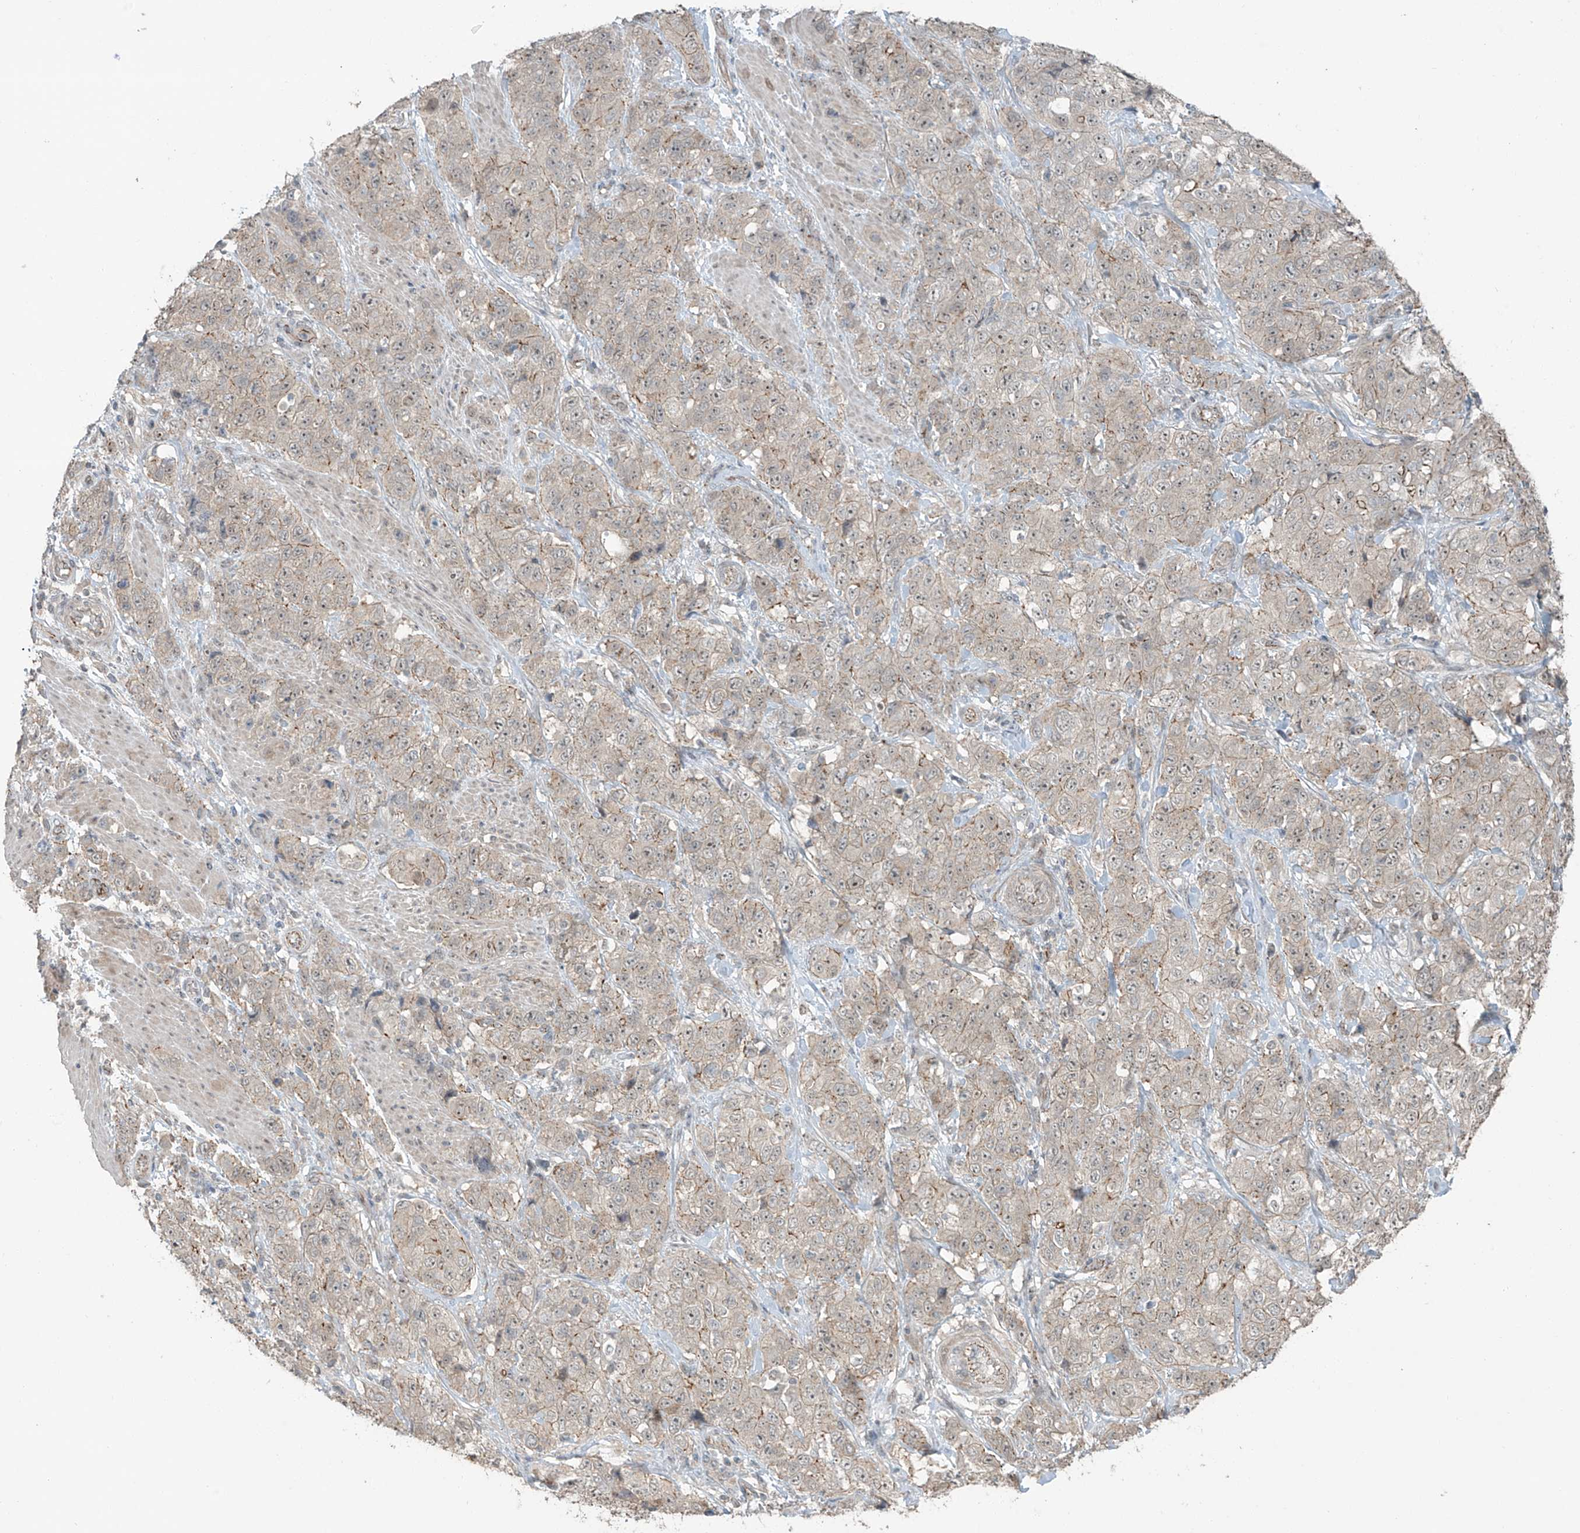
{"staining": {"intensity": "weak", "quantity": "25%-75%", "location": "cytoplasmic/membranous"}, "tissue": "stomach cancer", "cell_type": "Tumor cells", "image_type": "cancer", "snomed": [{"axis": "morphology", "description": "Adenocarcinoma, NOS"}, {"axis": "topography", "description": "Stomach"}], "caption": "Adenocarcinoma (stomach) tissue exhibits weak cytoplasmic/membranous expression in approximately 25%-75% of tumor cells", "gene": "ZNF16", "patient": {"sex": "male", "age": 48}}